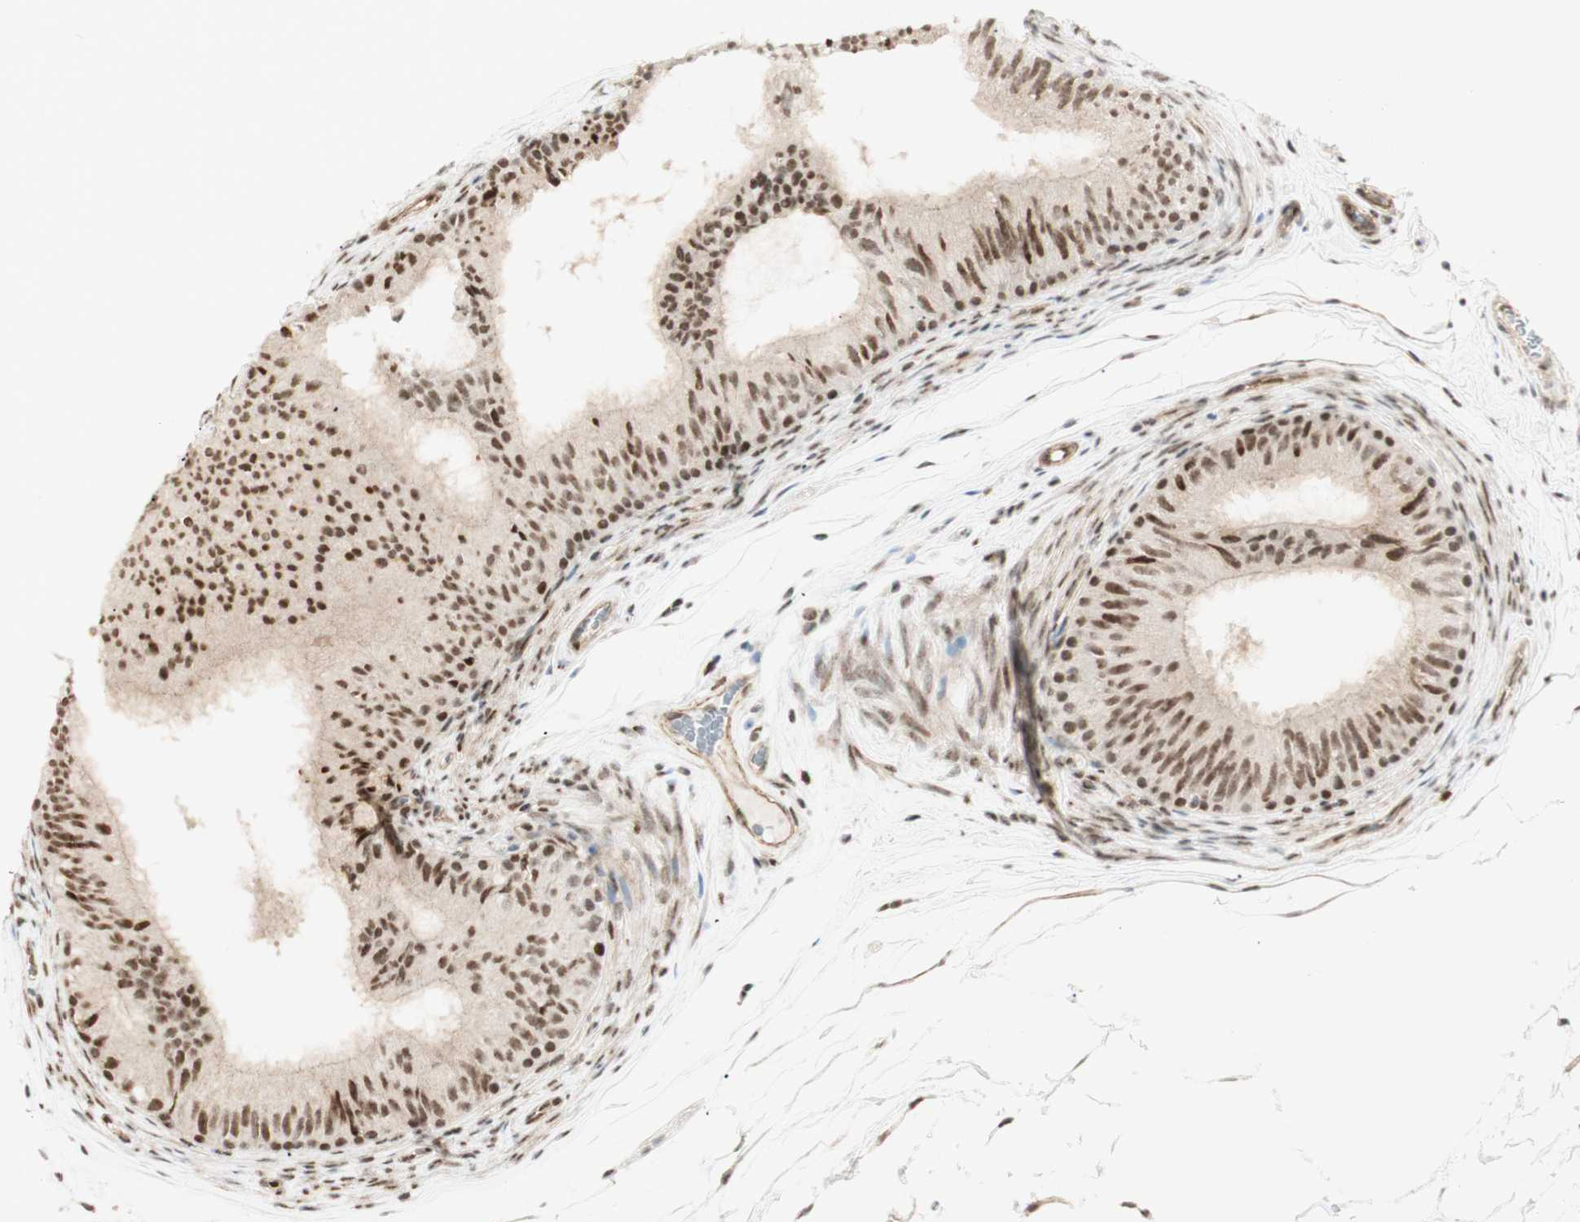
{"staining": {"intensity": "moderate", "quantity": ">75%", "location": "nuclear"}, "tissue": "epididymis", "cell_type": "Glandular cells", "image_type": "normal", "snomed": [{"axis": "morphology", "description": "Normal tissue, NOS"}, {"axis": "topography", "description": "Epididymis"}], "caption": "Glandular cells exhibit moderate nuclear expression in approximately >75% of cells in benign epididymis.", "gene": "ZMYM6", "patient": {"sex": "male", "age": 36}}